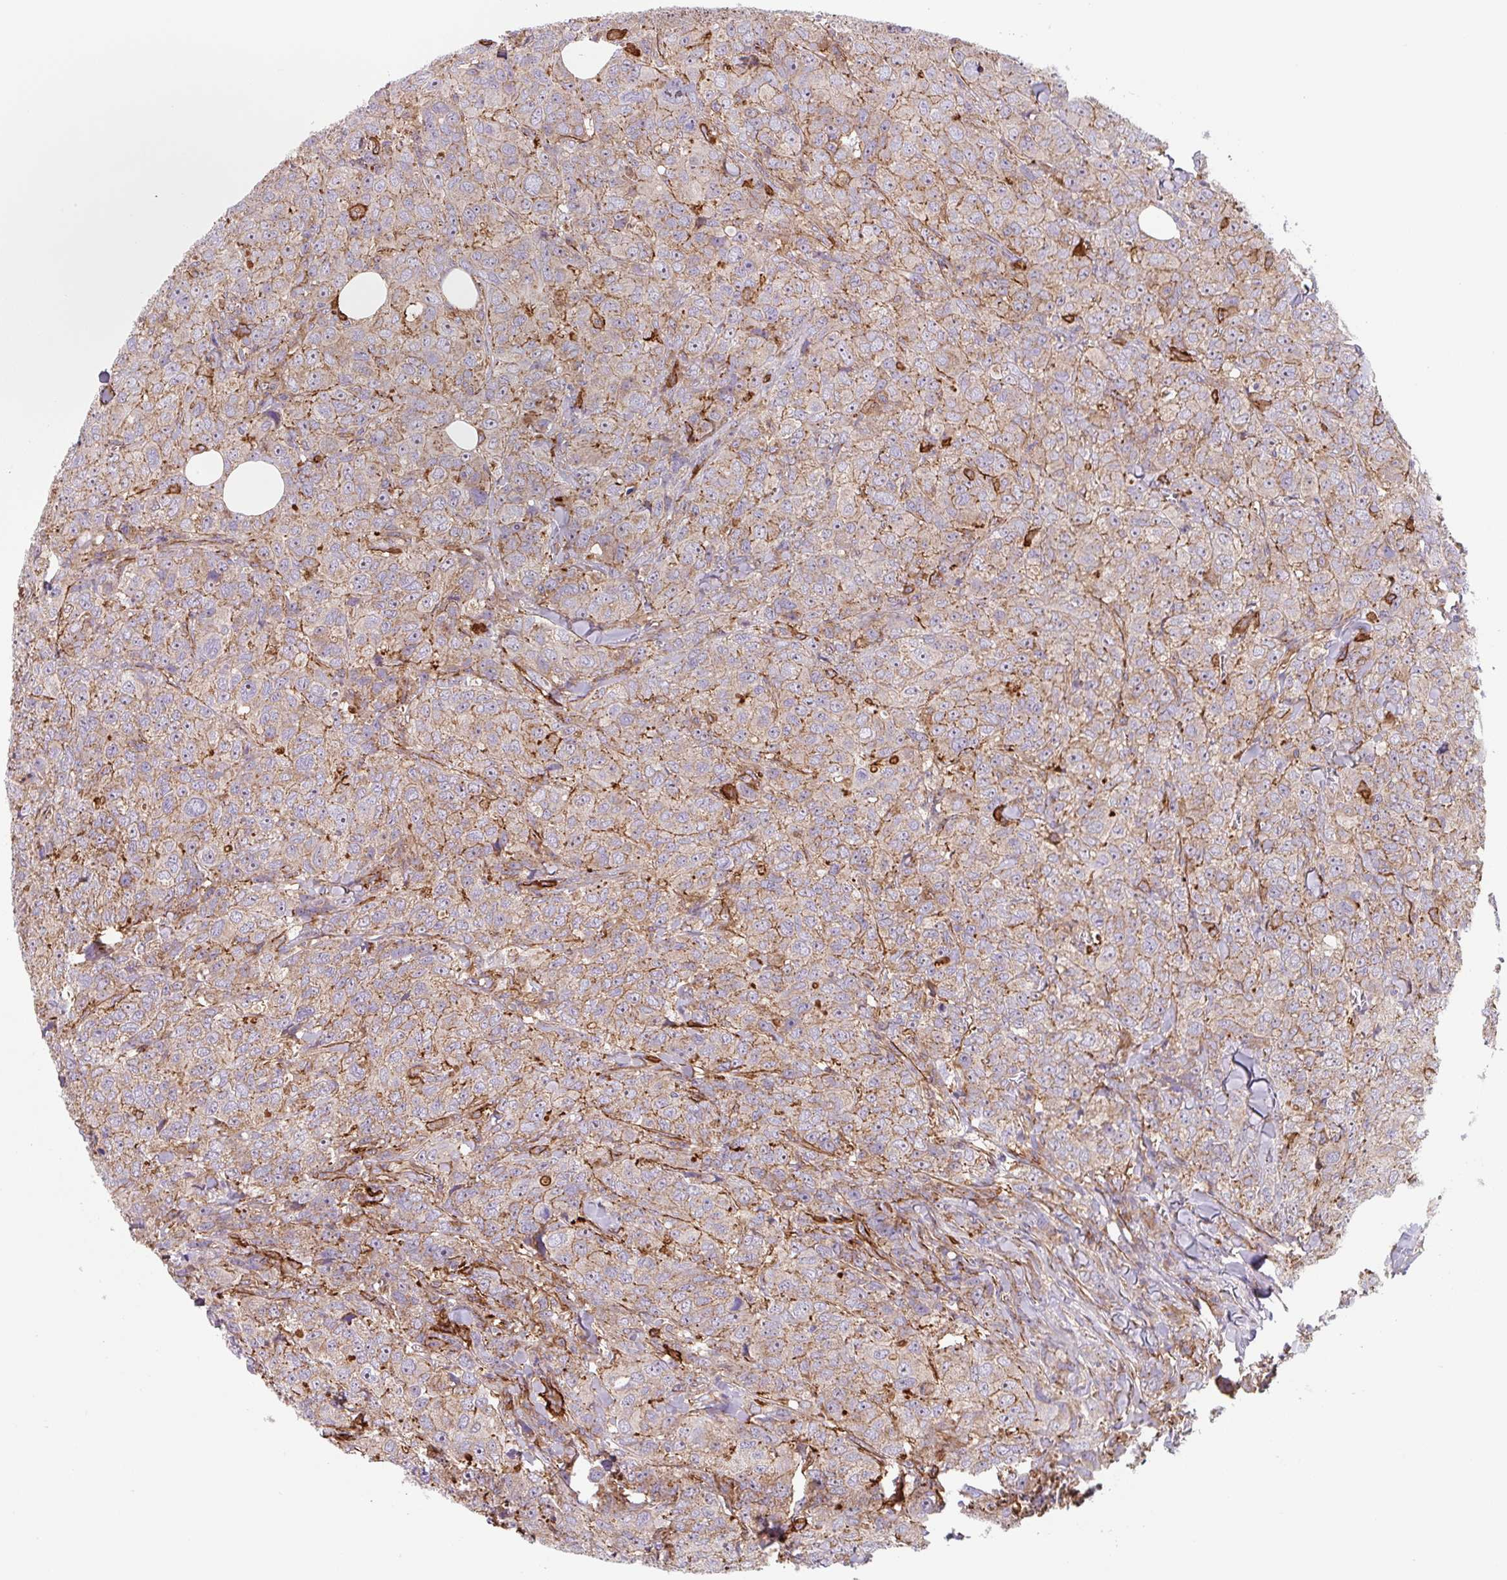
{"staining": {"intensity": "weak", "quantity": ">75%", "location": "cytoplasmic/membranous"}, "tissue": "breast cancer", "cell_type": "Tumor cells", "image_type": "cancer", "snomed": [{"axis": "morphology", "description": "Duct carcinoma"}, {"axis": "topography", "description": "Breast"}], "caption": "Human invasive ductal carcinoma (breast) stained for a protein (brown) reveals weak cytoplasmic/membranous positive expression in about >75% of tumor cells.", "gene": "DHFR2", "patient": {"sex": "female", "age": 43}}